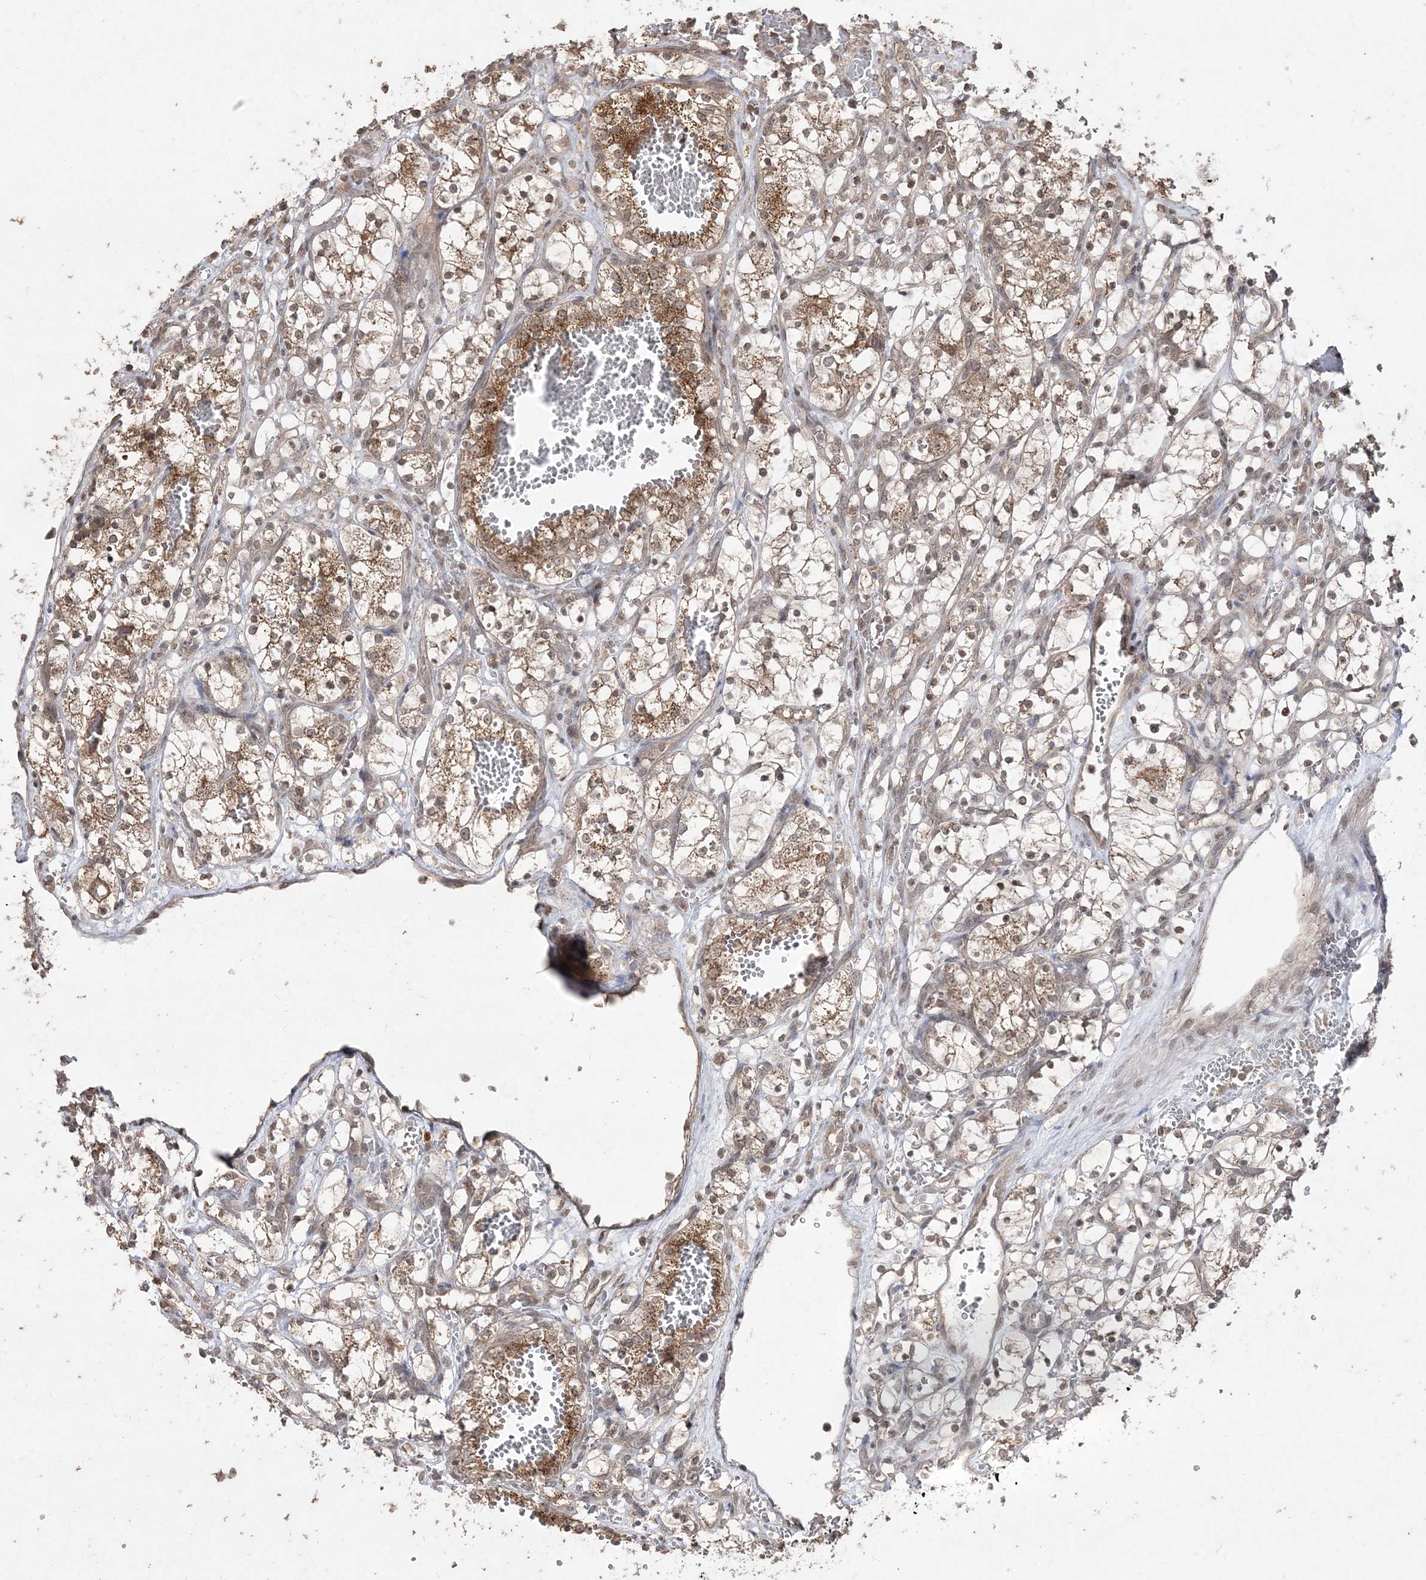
{"staining": {"intensity": "moderate", "quantity": "25%-75%", "location": "cytoplasmic/membranous"}, "tissue": "renal cancer", "cell_type": "Tumor cells", "image_type": "cancer", "snomed": [{"axis": "morphology", "description": "Adenocarcinoma, NOS"}, {"axis": "topography", "description": "Kidney"}], "caption": "Brown immunohistochemical staining in renal cancer shows moderate cytoplasmic/membranous staining in approximately 25%-75% of tumor cells.", "gene": "EHHADH", "patient": {"sex": "female", "age": 69}}